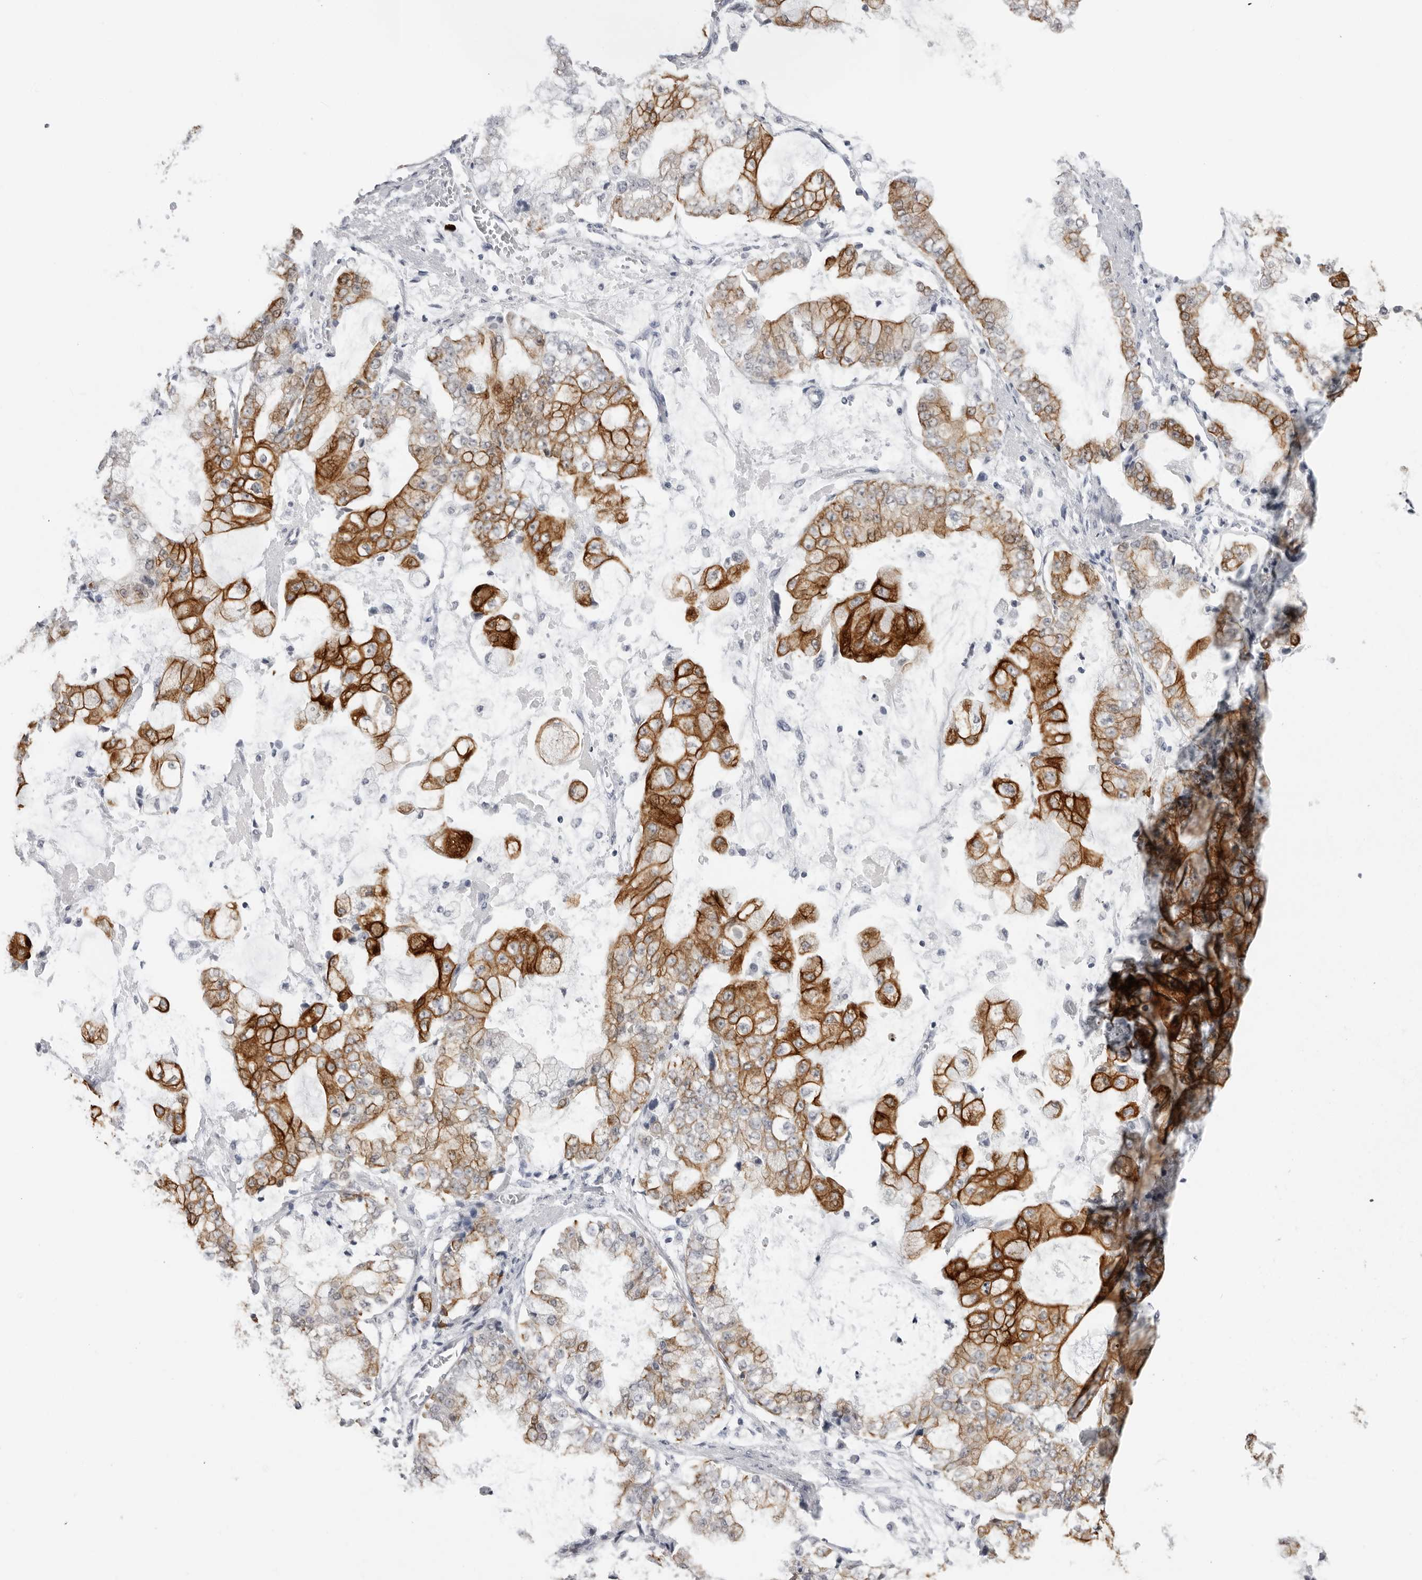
{"staining": {"intensity": "strong", "quantity": ">75%", "location": "cytoplasmic/membranous"}, "tissue": "stomach cancer", "cell_type": "Tumor cells", "image_type": "cancer", "snomed": [{"axis": "morphology", "description": "Adenocarcinoma, NOS"}, {"axis": "topography", "description": "Stomach"}], "caption": "Human stomach cancer stained with a brown dye reveals strong cytoplasmic/membranous positive positivity in approximately >75% of tumor cells.", "gene": "SERPINF2", "patient": {"sex": "male", "age": 76}}